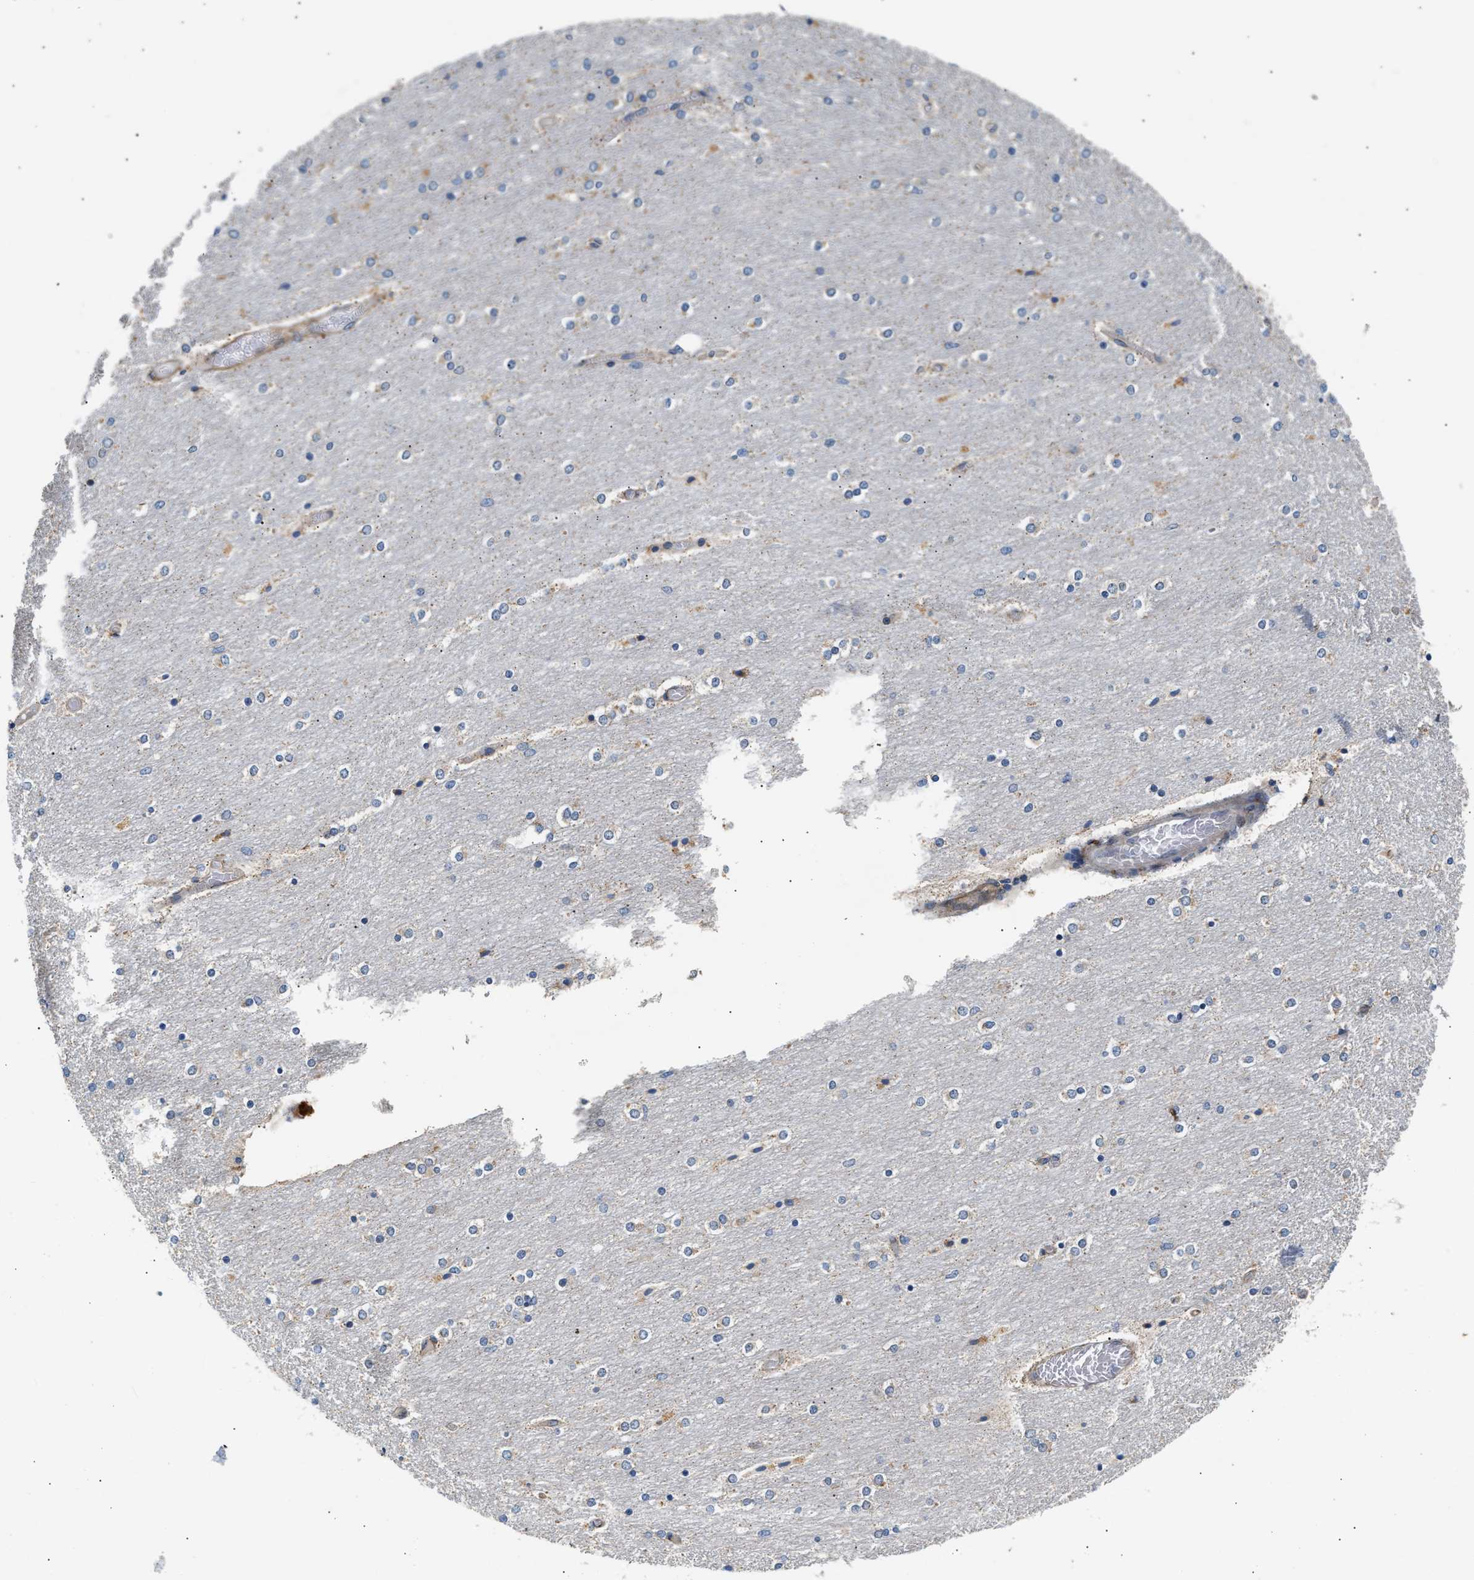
{"staining": {"intensity": "weak", "quantity": "<25%", "location": "cytoplasmic/membranous"}, "tissue": "cerebellum", "cell_type": "Cells in granular layer", "image_type": "normal", "snomed": [{"axis": "morphology", "description": "Normal tissue, NOS"}, {"axis": "topography", "description": "Cerebellum"}], "caption": "A histopathology image of cerebellum stained for a protein shows no brown staining in cells in granular layer. Nuclei are stained in blue.", "gene": "IFT74", "patient": {"sex": "female", "age": 54}}